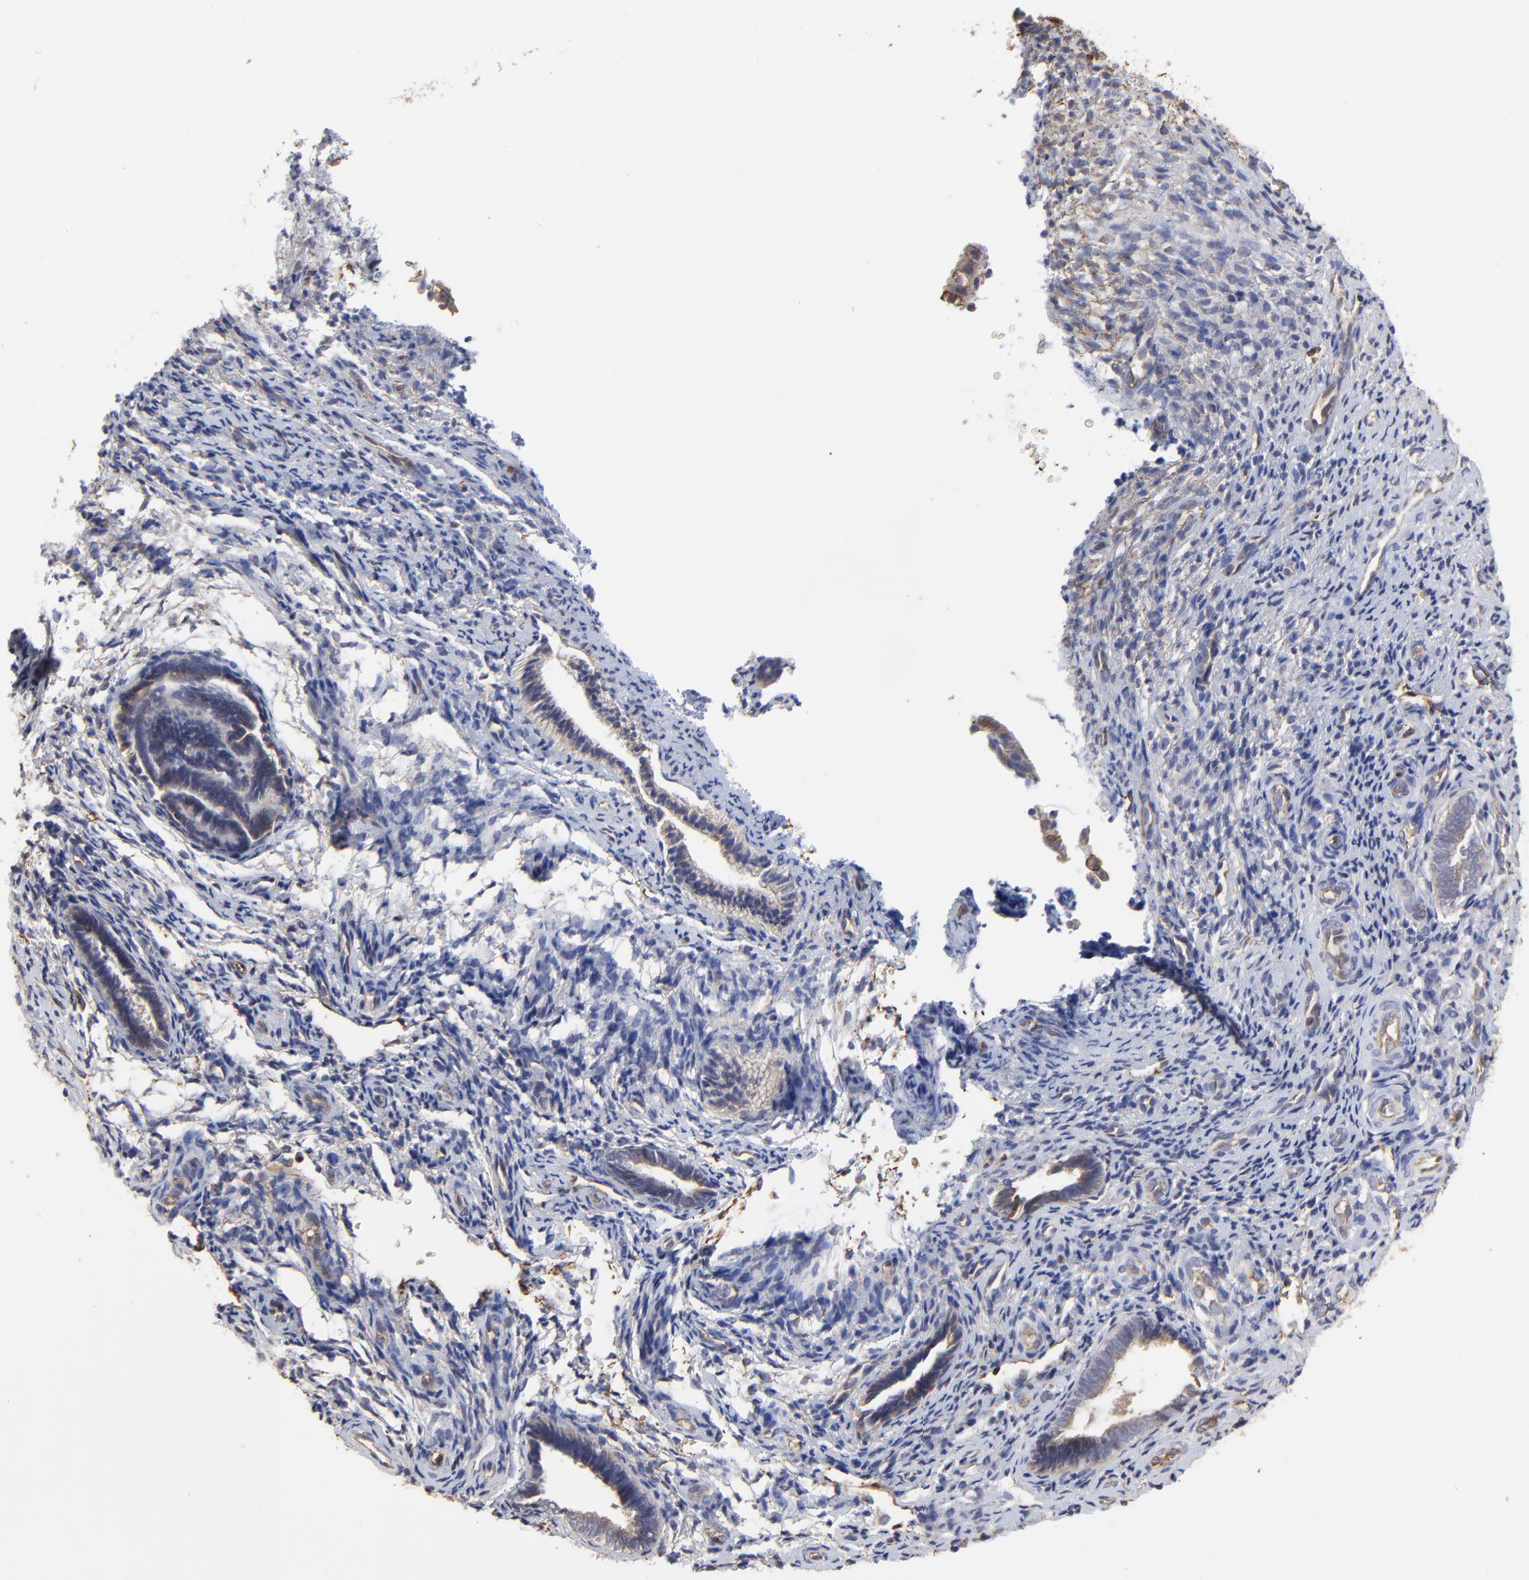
{"staining": {"intensity": "weak", "quantity": "25%-75%", "location": "cytoplasmic/membranous"}, "tissue": "endometrium", "cell_type": "Cells in endometrial stroma", "image_type": "normal", "snomed": [{"axis": "morphology", "description": "Normal tissue, NOS"}, {"axis": "topography", "description": "Endometrium"}], "caption": "This micrograph displays immunohistochemistry (IHC) staining of unremarkable human endometrium, with low weak cytoplasmic/membranous positivity in about 25%-75% of cells in endometrial stroma.", "gene": "ARMT1", "patient": {"sex": "female", "age": 27}}